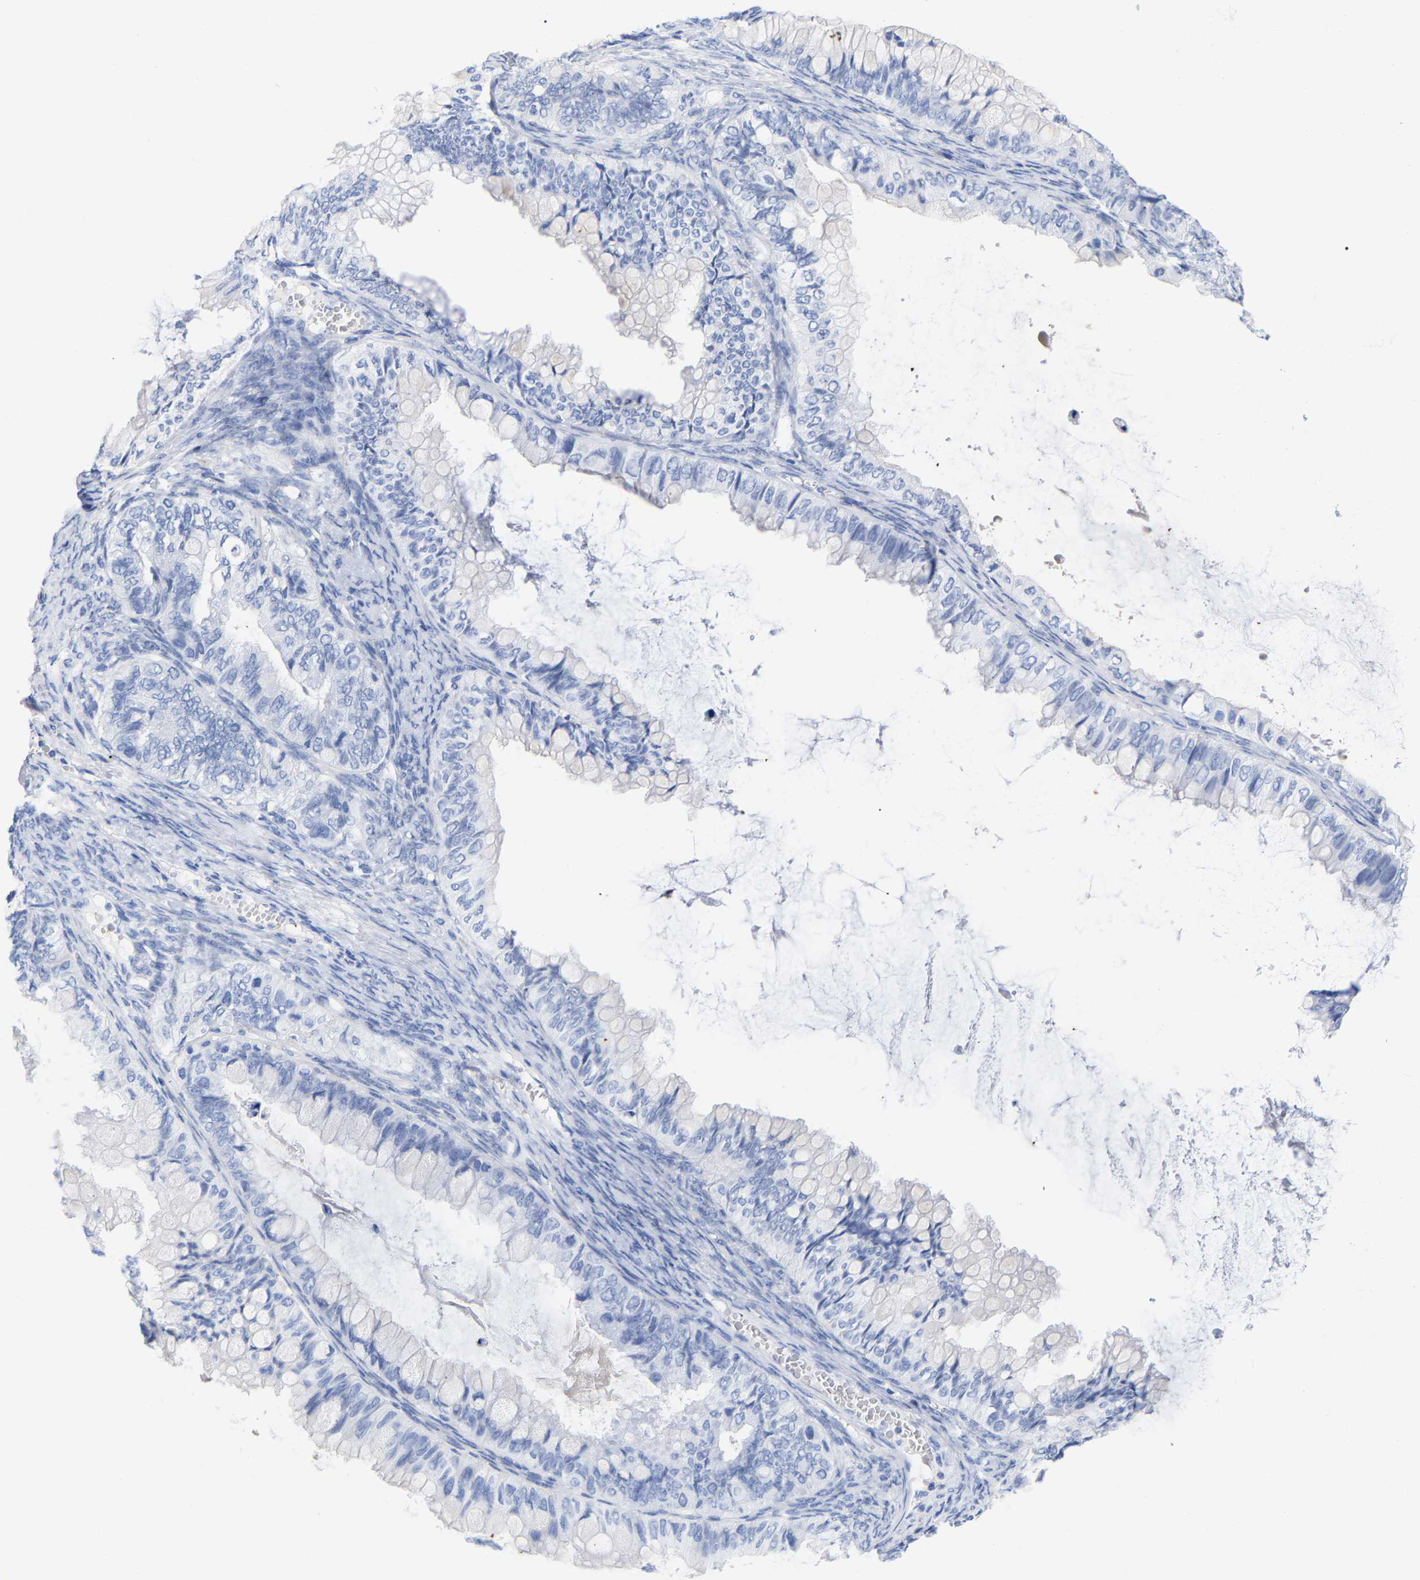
{"staining": {"intensity": "negative", "quantity": "none", "location": "none"}, "tissue": "ovarian cancer", "cell_type": "Tumor cells", "image_type": "cancer", "snomed": [{"axis": "morphology", "description": "Cystadenocarcinoma, mucinous, NOS"}, {"axis": "topography", "description": "Ovary"}], "caption": "Immunohistochemical staining of human ovarian cancer demonstrates no significant staining in tumor cells. The staining was performed using DAB to visualize the protein expression in brown, while the nuclei were stained in blue with hematoxylin (Magnification: 20x).", "gene": "HAPLN1", "patient": {"sex": "female", "age": 80}}